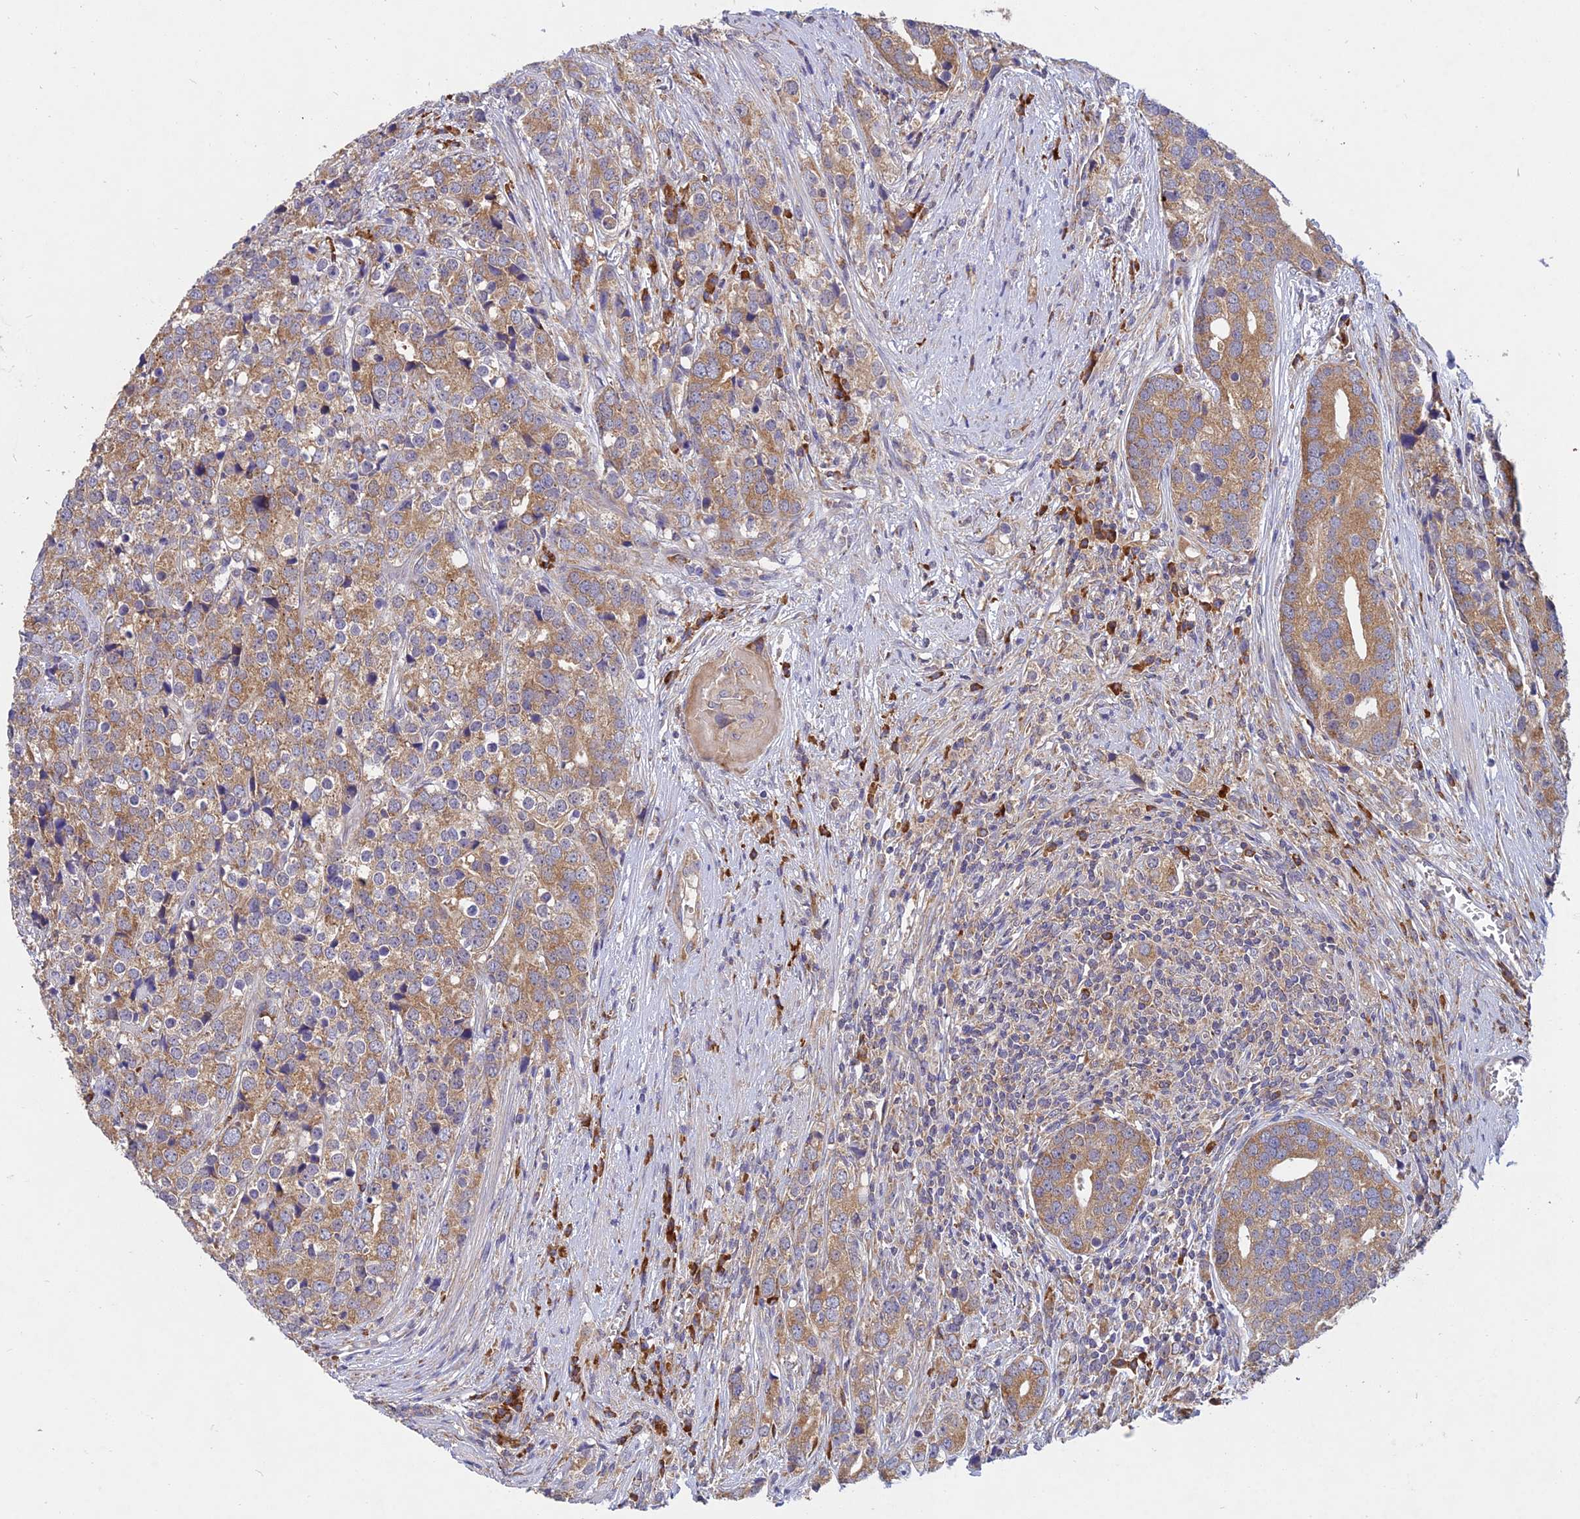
{"staining": {"intensity": "moderate", "quantity": ">75%", "location": "cytoplasmic/membranous"}, "tissue": "prostate cancer", "cell_type": "Tumor cells", "image_type": "cancer", "snomed": [{"axis": "morphology", "description": "Adenocarcinoma, High grade"}, {"axis": "topography", "description": "Prostate"}], "caption": "Tumor cells demonstrate medium levels of moderate cytoplasmic/membranous staining in about >75% of cells in prostate cancer (adenocarcinoma (high-grade)). (DAB = brown stain, brightfield microscopy at high magnification).", "gene": "NXNL2", "patient": {"sex": "male", "age": 71}}